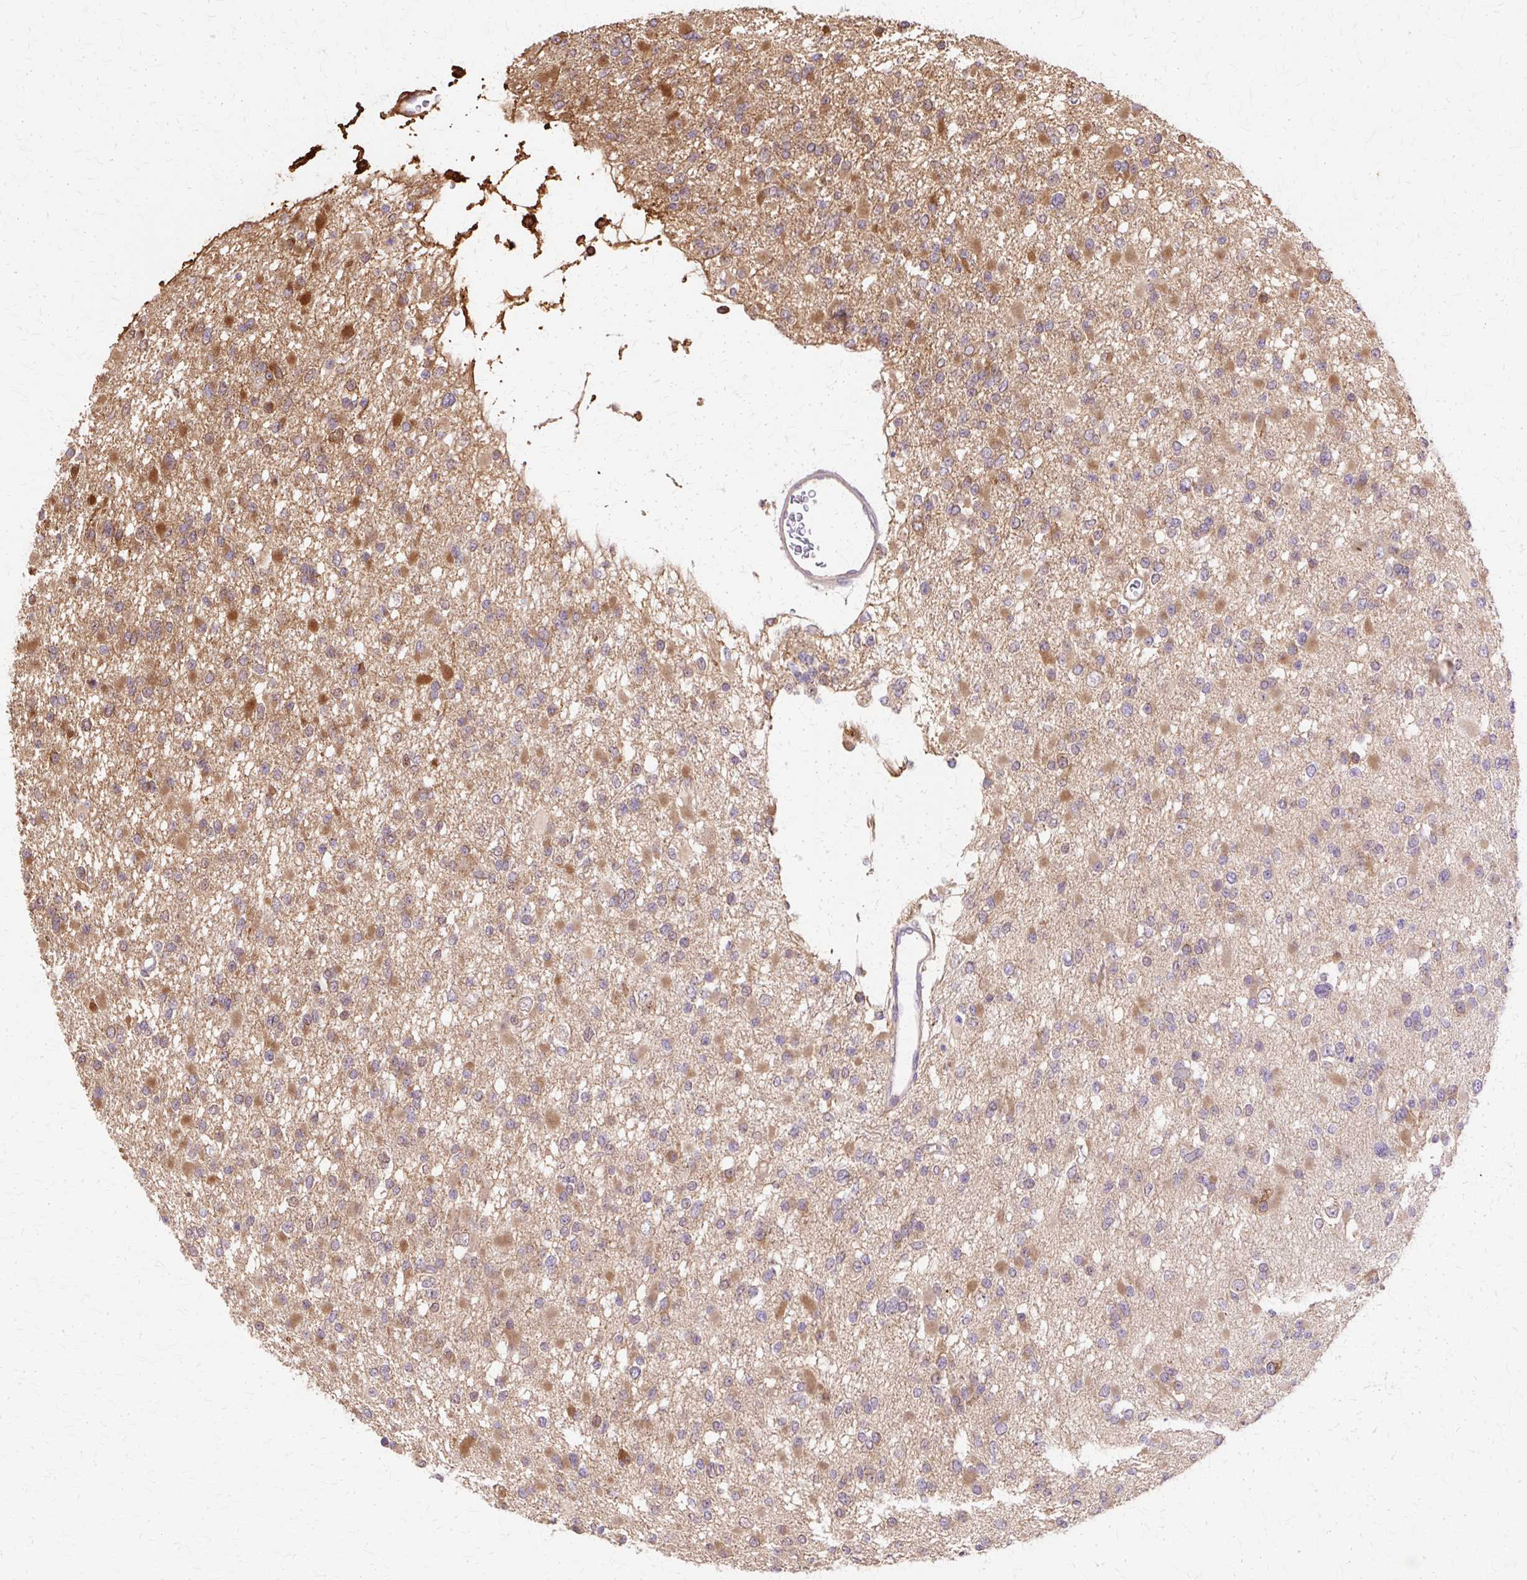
{"staining": {"intensity": "moderate", "quantity": ">75%", "location": "cytoplasmic/membranous"}, "tissue": "glioma", "cell_type": "Tumor cells", "image_type": "cancer", "snomed": [{"axis": "morphology", "description": "Glioma, malignant, Low grade"}, {"axis": "topography", "description": "Brain"}], "caption": "Immunohistochemistry of human glioma exhibits medium levels of moderate cytoplasmic/membranous expression in about >75% of tumor cells.", "gene": "COPB1", "patient": {"sex": "female", "age": 22}}